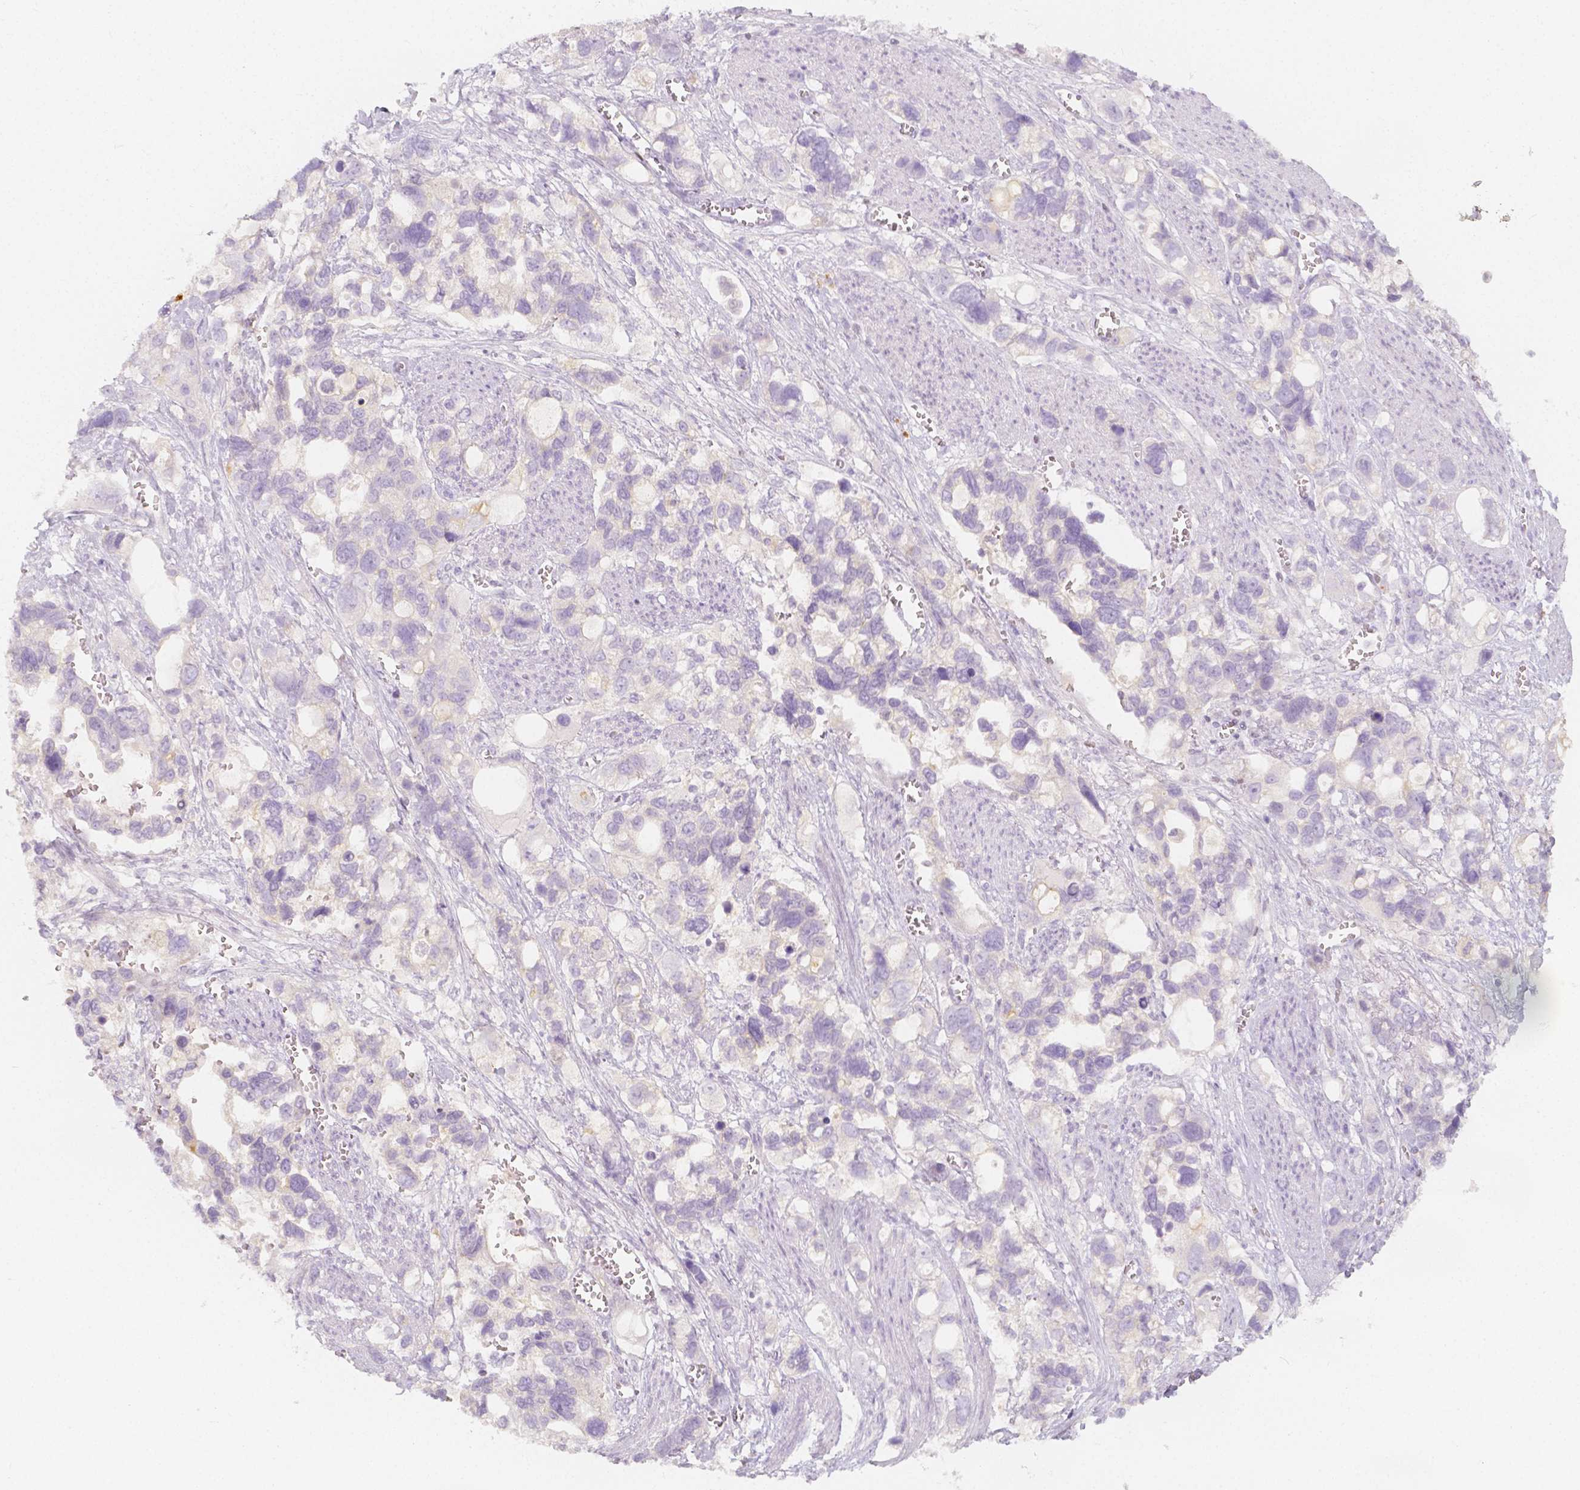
{"staining": {"intensity": "negative", "quantity": "none", "location": "none"}, "tissue": "stomach cancer", "cell_type": "Tumor cells", "image_type": "cancer", "snomed": [{"axis": "morphology", "description": "Adenocarcinoma, NOS"}, {"axis": "topography", "description": "Stomach, upper"}], "caption": "This micrograph is of stomach adenocarcinoma stained with IHC to label a protein in brown with the nuclei are counter-stained blue. There is no expression in tumor cells.", "gene": "BATF", "patient": {"sex": "female", "age": 81}}